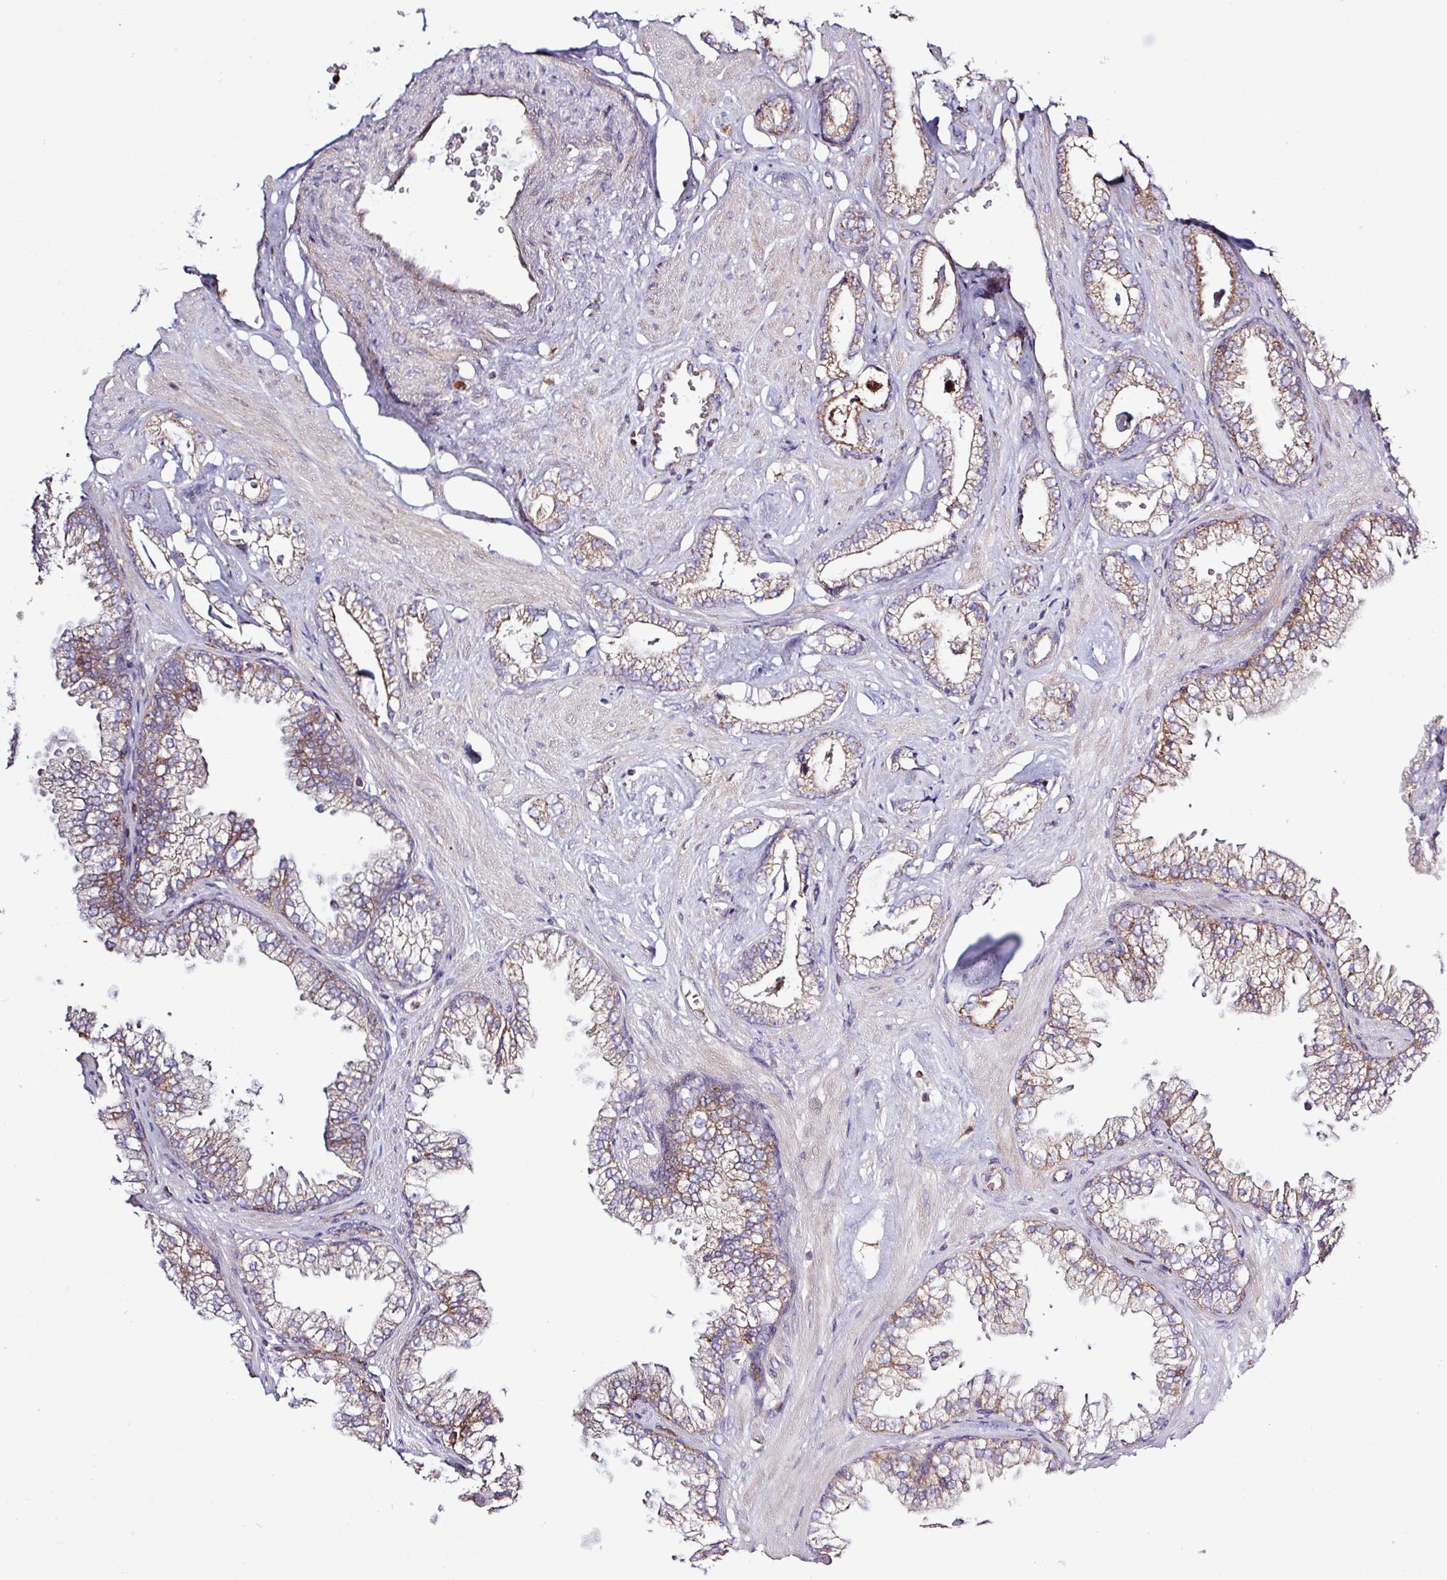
{"staining": {"intensity": "moderate", "quantity": "25%-75%", "location": "cytoplasmic/membranous"}, "tissue": "prostate cancer", "cell_type": "Tumor cells", "image_type": "cancer", "snomed": [{"axis": "morphology", "description": "Adenocarcinoma, Low grade"}, {"axis": "topography", "description": "Prostate"}], "caption": "This histopathology image demonstrates immunohistochemistry staining of human adenocarcinoma (low-grade) (prostate), with medium moderate cytoplasmic/membranous expression in about 25%-75% of tumor cells.", "gene": "ACTR3", "patient": {"sex": "male", "age": 60}}